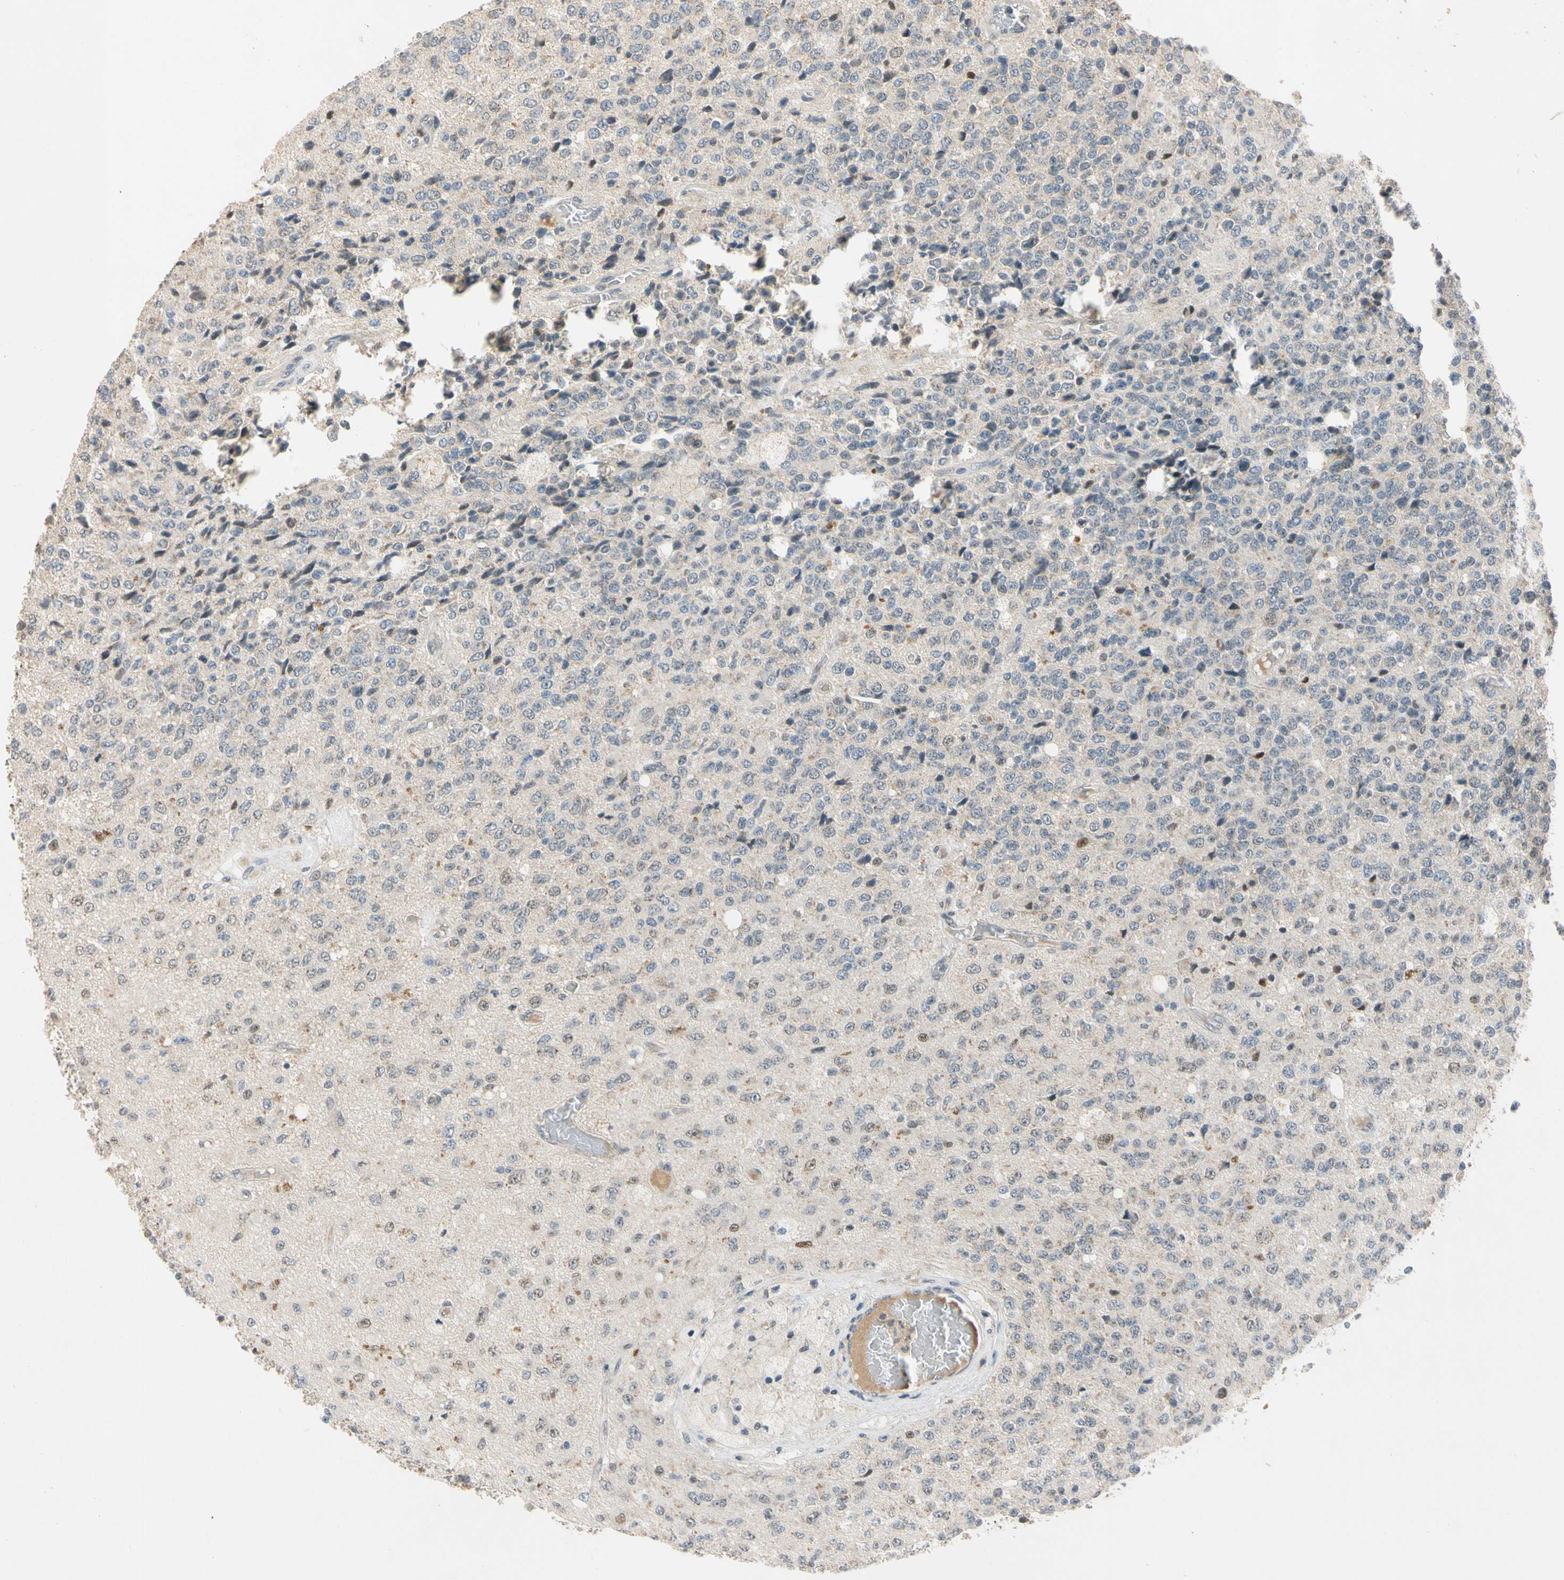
{"staining": {"intensity": "negative", "quantity": "none", "location": "none"}, "tissue": "glioma", "cell_type": "Tumor cells", "image_type": "cancer", "snomed": [{"axis": "morphology", "description": "Glioma, malignant, High grade"}, {"axis": "topography", "description": "pancreas cauda"}], "caption": "IHC image of neoplastic tissue: human glioma stained with DAB reveals no significant protein positivity in tumor cells.", "gene": "RIOX2", "patient": {"sex": "male", "age": 60}}